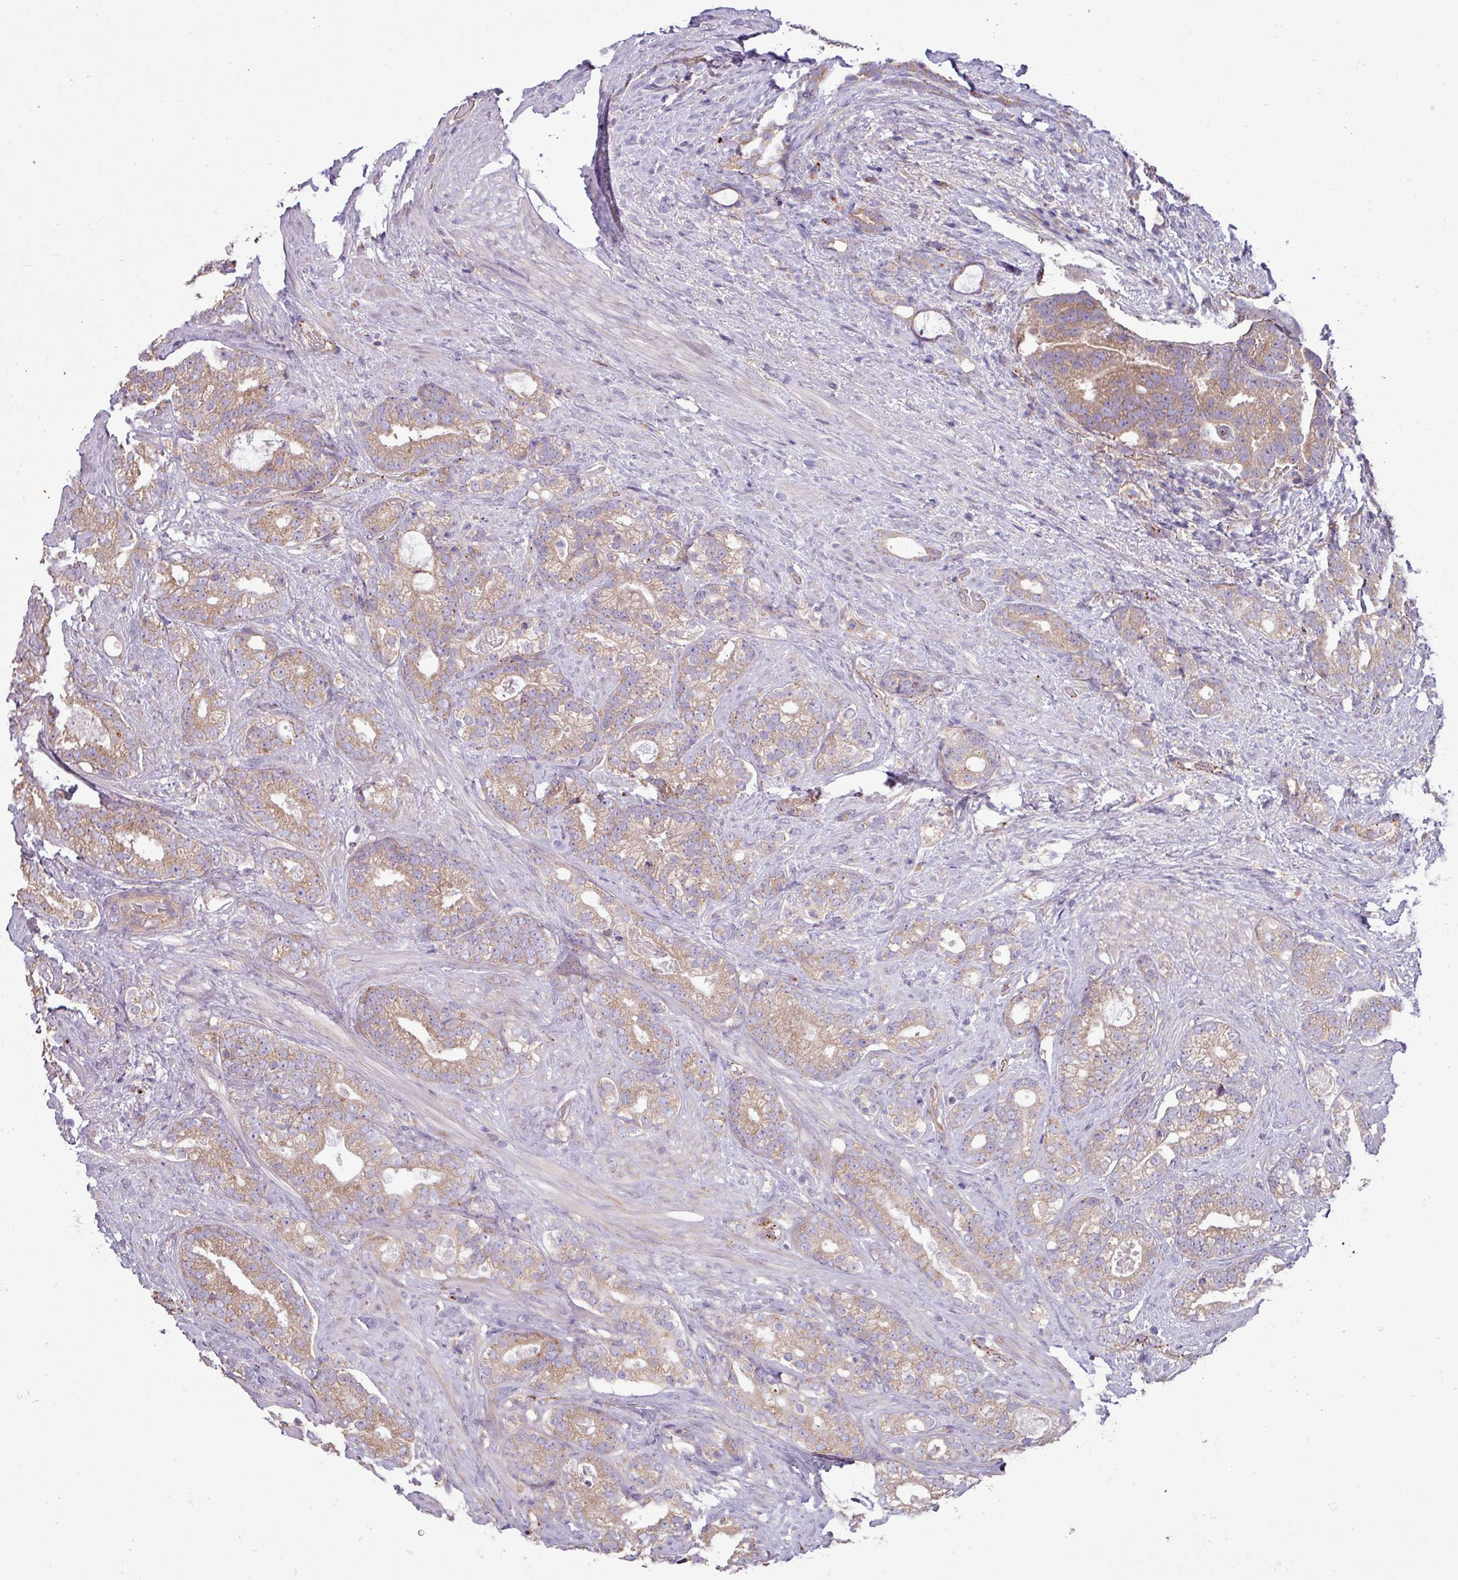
{"staining": {"intensity": "moderate", "quantity": ">75%", "location": "cytoplasmic/membranous"}, "tissue": "prostate cancer", "cell_type": "Tumor cells", "image_type": "cancer", "snomed": [{"axis": "morphology", "description": "Adenocarcinoma, High grade"}, {"axis": "topography", "description": "Prostate and seminal vesicle, NOS"}], "caption": "Brown immunohistochemical staining in human prostate cancer (adenocarcinoma (high-grade)) shows moderate cytoplasmic/membranous expression in about >75% of tumor cells. The protein is shown in brown color, while the nuclei are stained blue.", "gene": "PPM1J", "patient": {"sex": "male", "age": 67}}